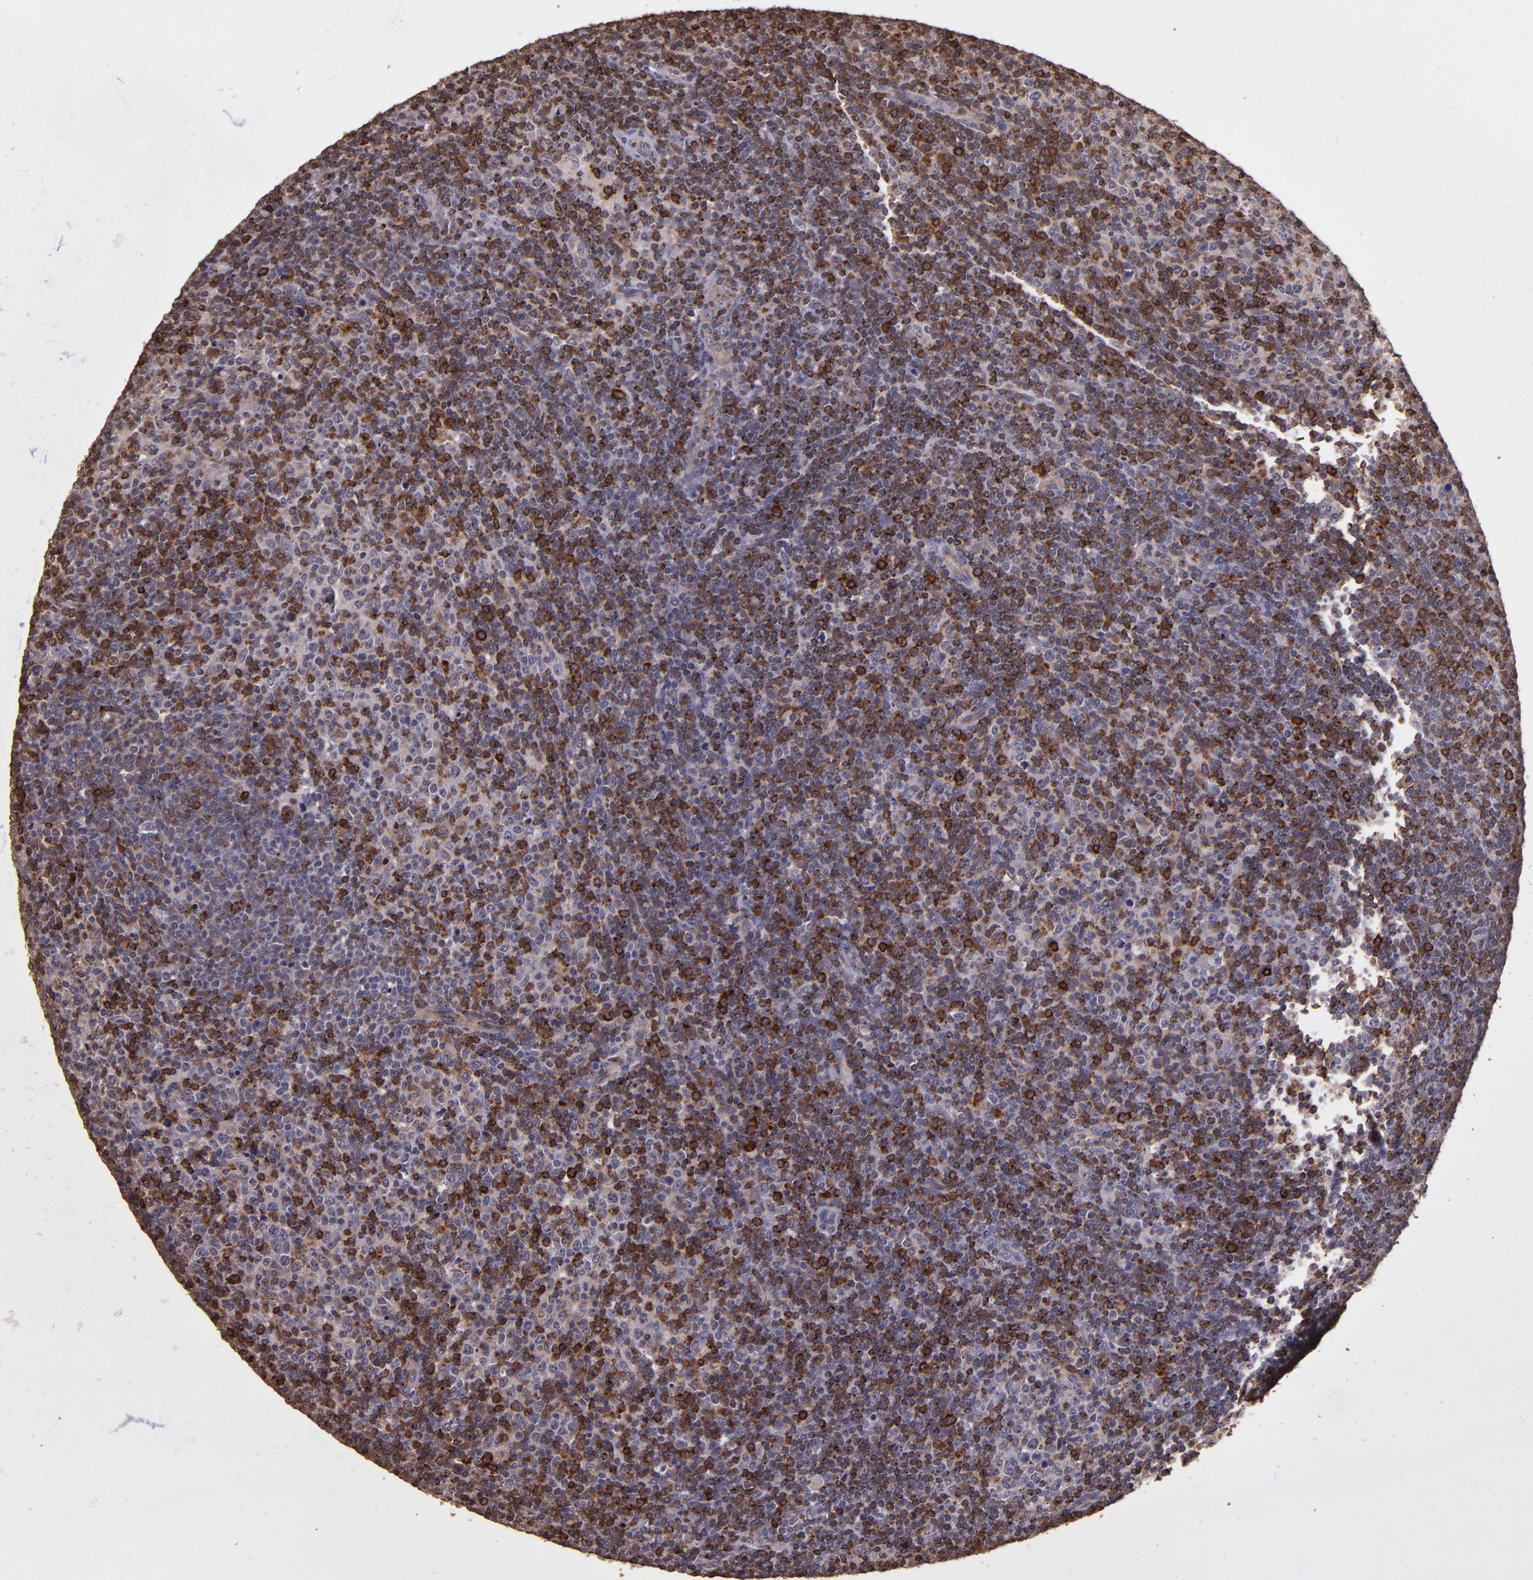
{"staining": {"intensity": "moderate", "quantity": ">75%", "location": "cytoplasmic/membranous"}, "tissue": "lymphoma", "cell_type": "Tumor cells", "image_type": "cancer", "snomed": [{"axis": "morphology", "description": "Malignant lymphoma, non-Hodgkin's type, Low grade"}, {"axis": "topography", "description": "Lymph node"}], "caption": "A brown stain highlights moderate cytoplasmic/membranous positivity of a protein in human malignant lymphoma, non-Hodgkin's type (low-grade) tumor cells.", "gene": "SLC2A3", "patient": {"sex": "male", "age": 70}}